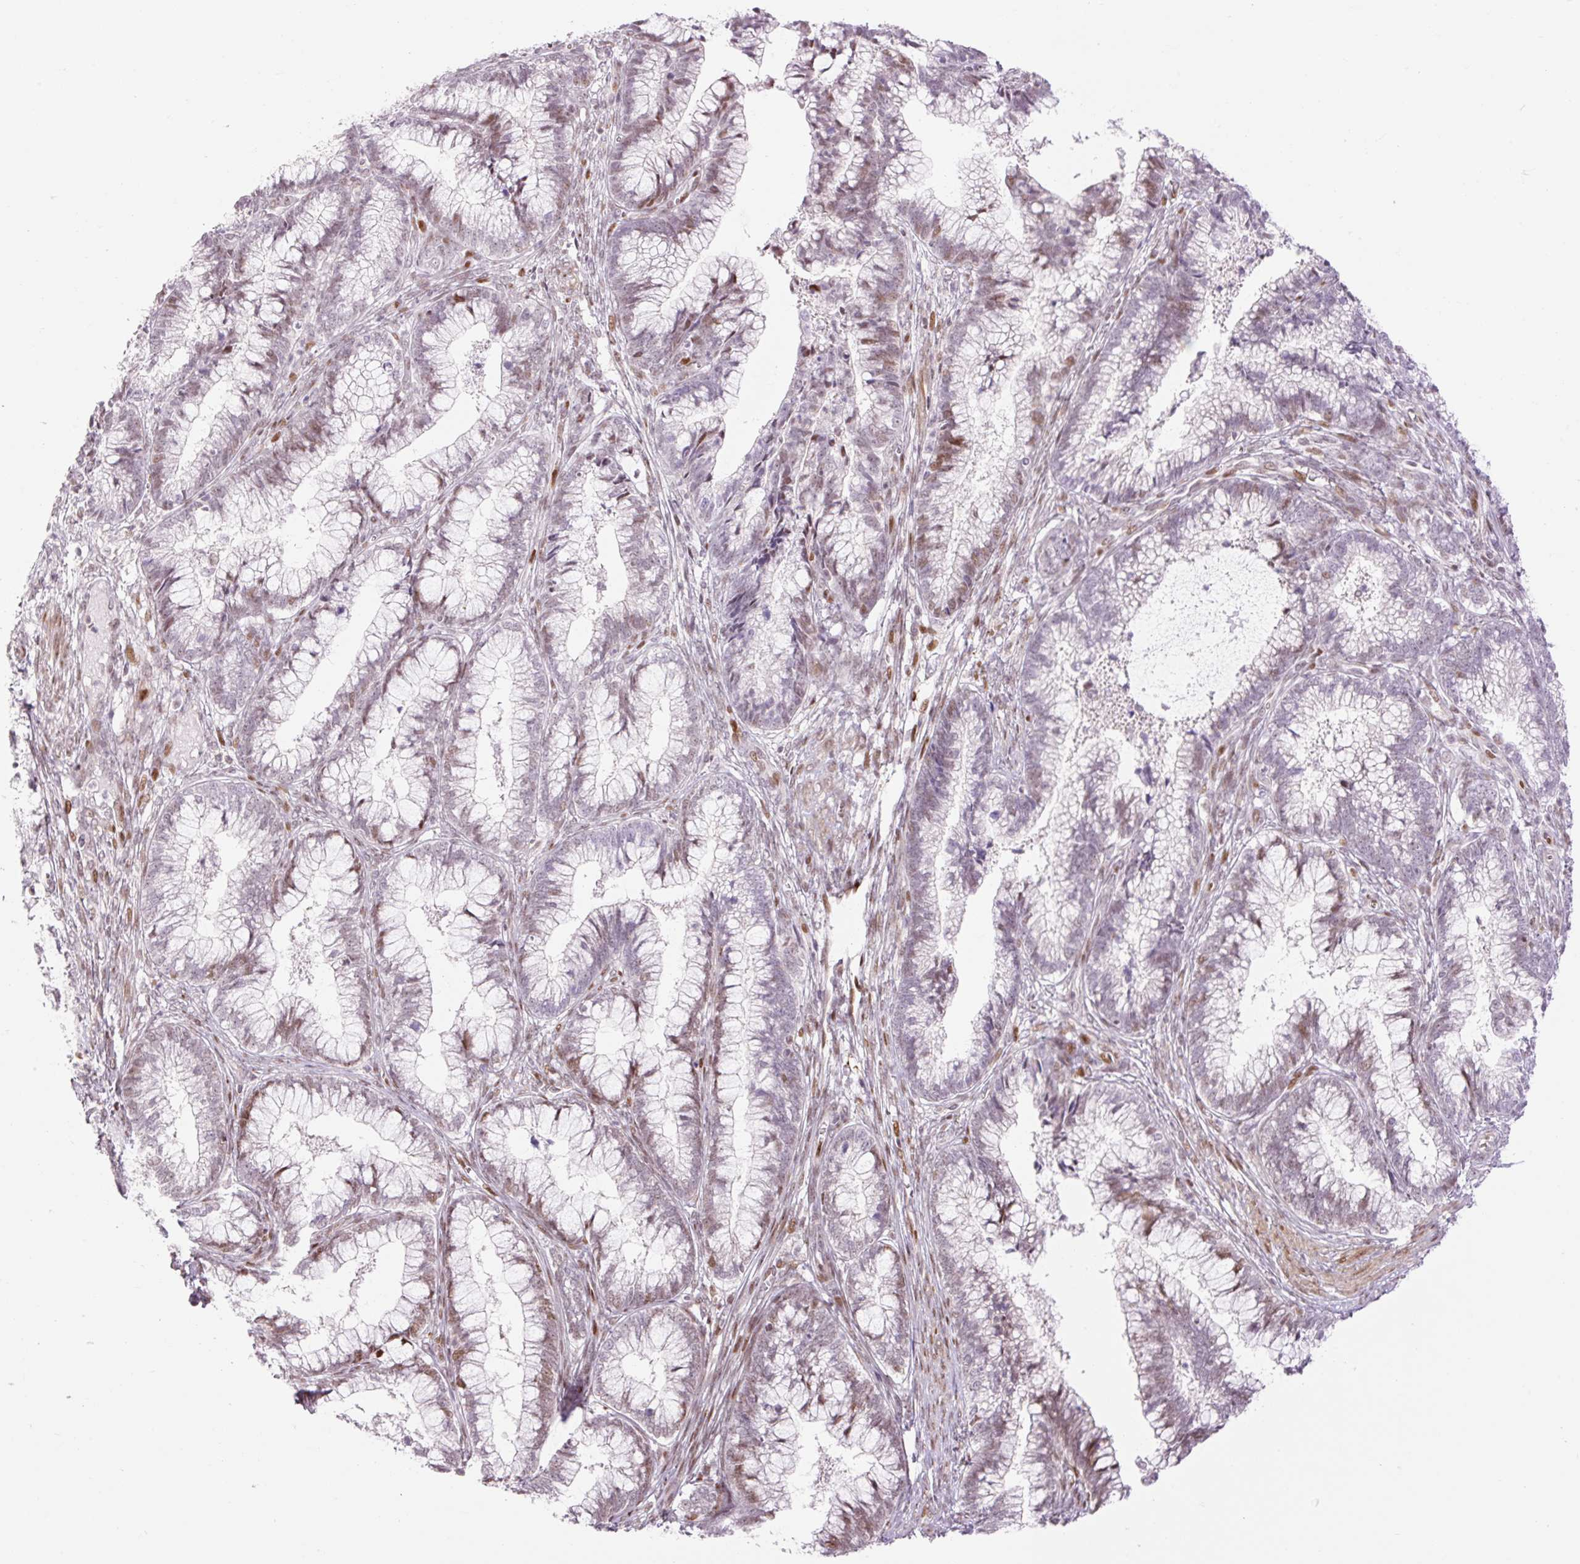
{"staining": {"intensity": "moderate", "quantity": "<25%", "location": "nuclear"}, "tissue": "cervical cancer", "cell_type": "Tumor cells", "image_type": "cancer", "snomed": [{"axis": "morphology", "description": "Adenocarcinoma, NOS"}, {"axis": "topography", "description": "Cervix"}], "caption": "High-magnification brightfield microscopy of cervical cancer (adenocarcinoma) stained with DAB (brown) and counterstained with hematoxylin (blue). tumor cells exhibit moderate nuclear staining is present in approximately<25% of cells. (brown staining indicates protein expression, while blue staining denotes nuclei).", "gene": "RIPPLY3", "patient": {"sex": "female", "age": 44}}